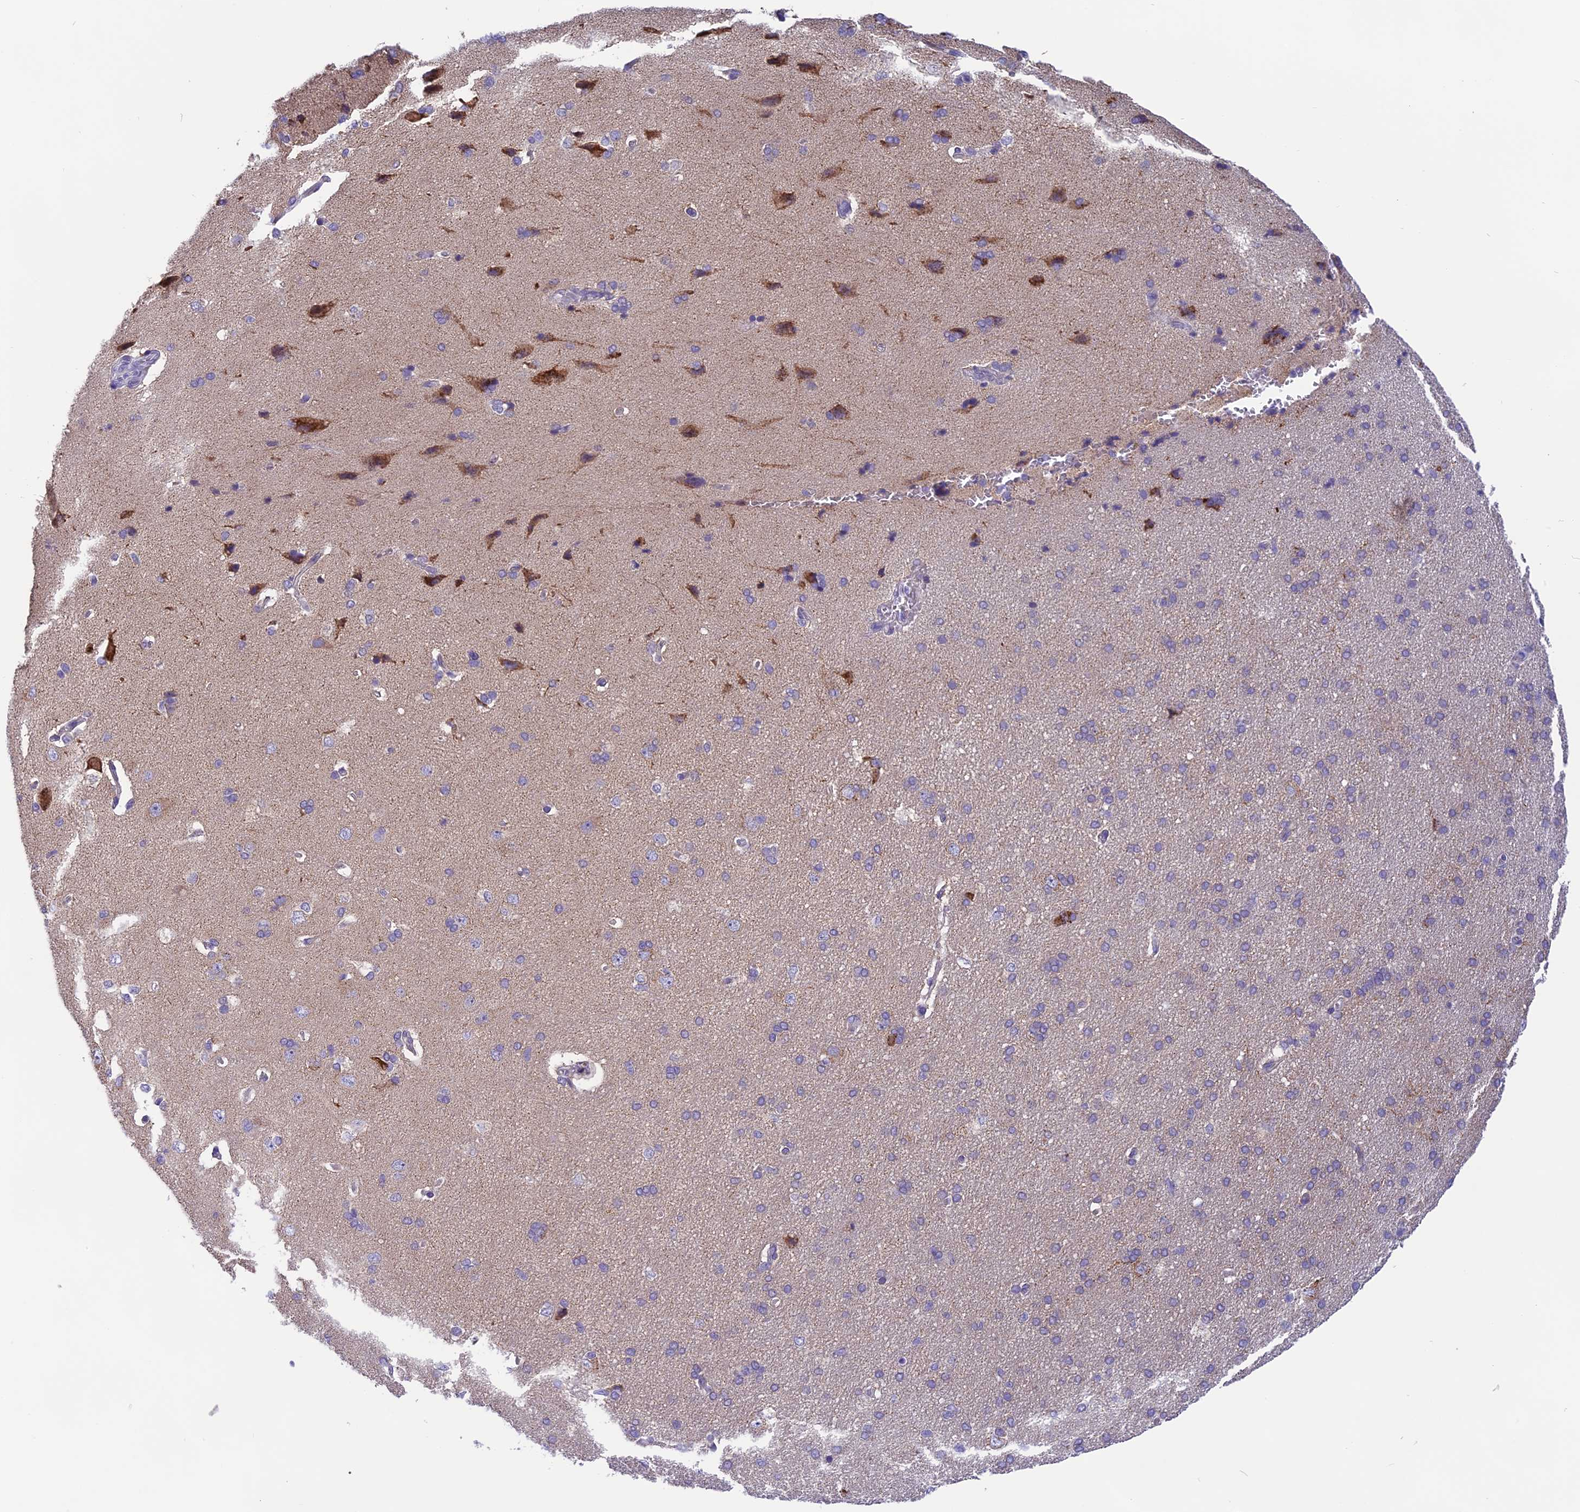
{"staining": {"intensity": "negative", "quantity": "none", "location": "none"}, "tissue": "cerebral cortex", "cell_type": "Endothelial cells", "image_type": "normal", "snomed": [{"axis": "morphology", "description": "Normal tissue, NOS"}, {"axis": "topography", "description": "Cerebral cortex"}], "caption": "This image is of unremarkable cerebral cortex stained with IHC to label a protein in brown with the nuclei are counter-stained blue. There is no staining in endothelial cells.", "gene": "ARHGEF37", "patient": {"sex": "male", "age": 62}}